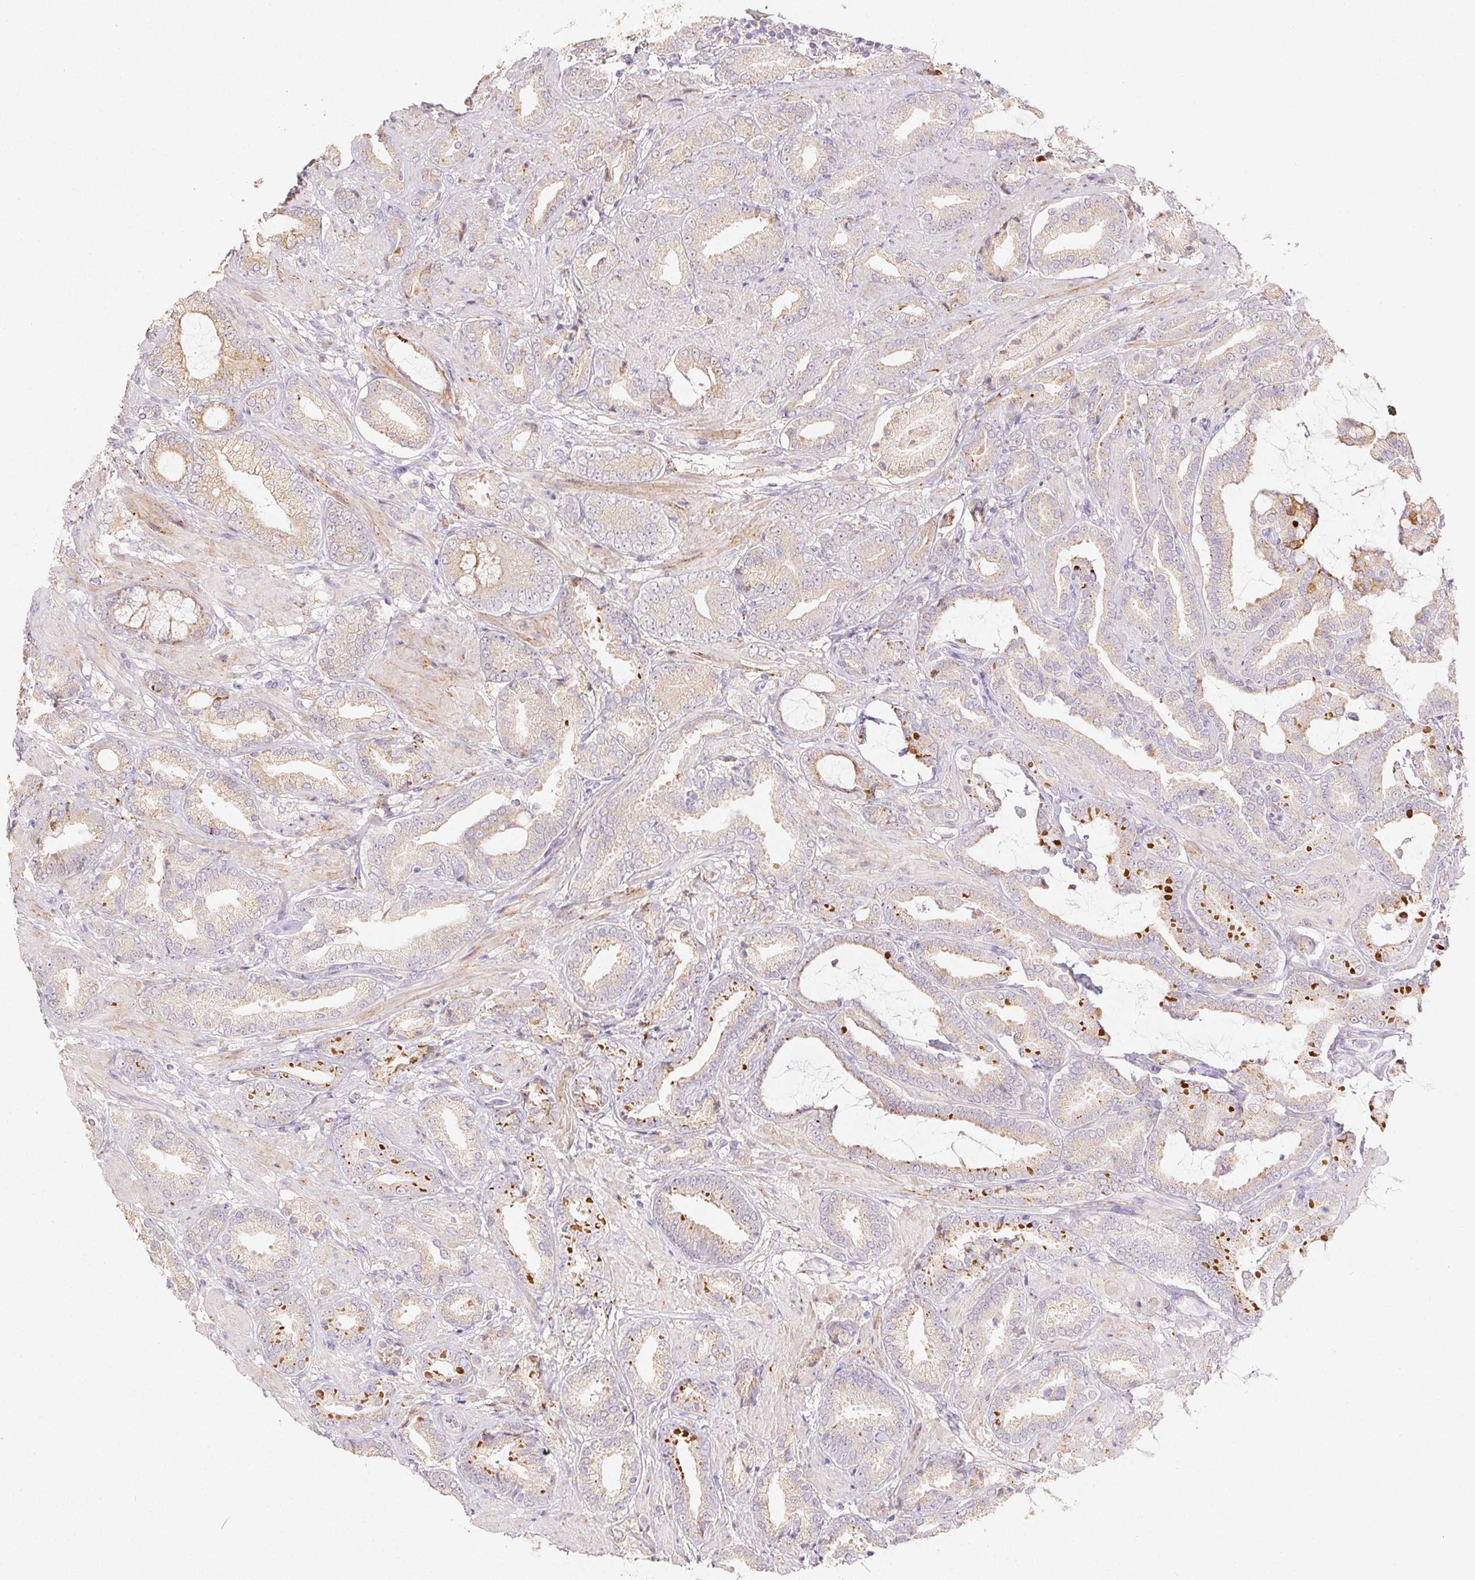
{"staining": {"intensity": "weak", "quantity": "25%-75%", "location": "cytoplasmic/membranous"}, "tissue": "prostate cancer", "cell_type": "Tumor cells", "image_type": "cancer", "snomed": [{"axis": "morphology", "description": "Adenocarcinoma, High grade"}, {"axis": "topography", "description": "Prostate"}], "caption": "Human prostate high-grade adenocarcinoma stained for a protein (brown) exhibits weak cytoplasmic/membranous positive expression in approximately 25%-75% of tumor cells.", "gene": "ACVR1B", "patient": {"sex": "male", "age": 56}}